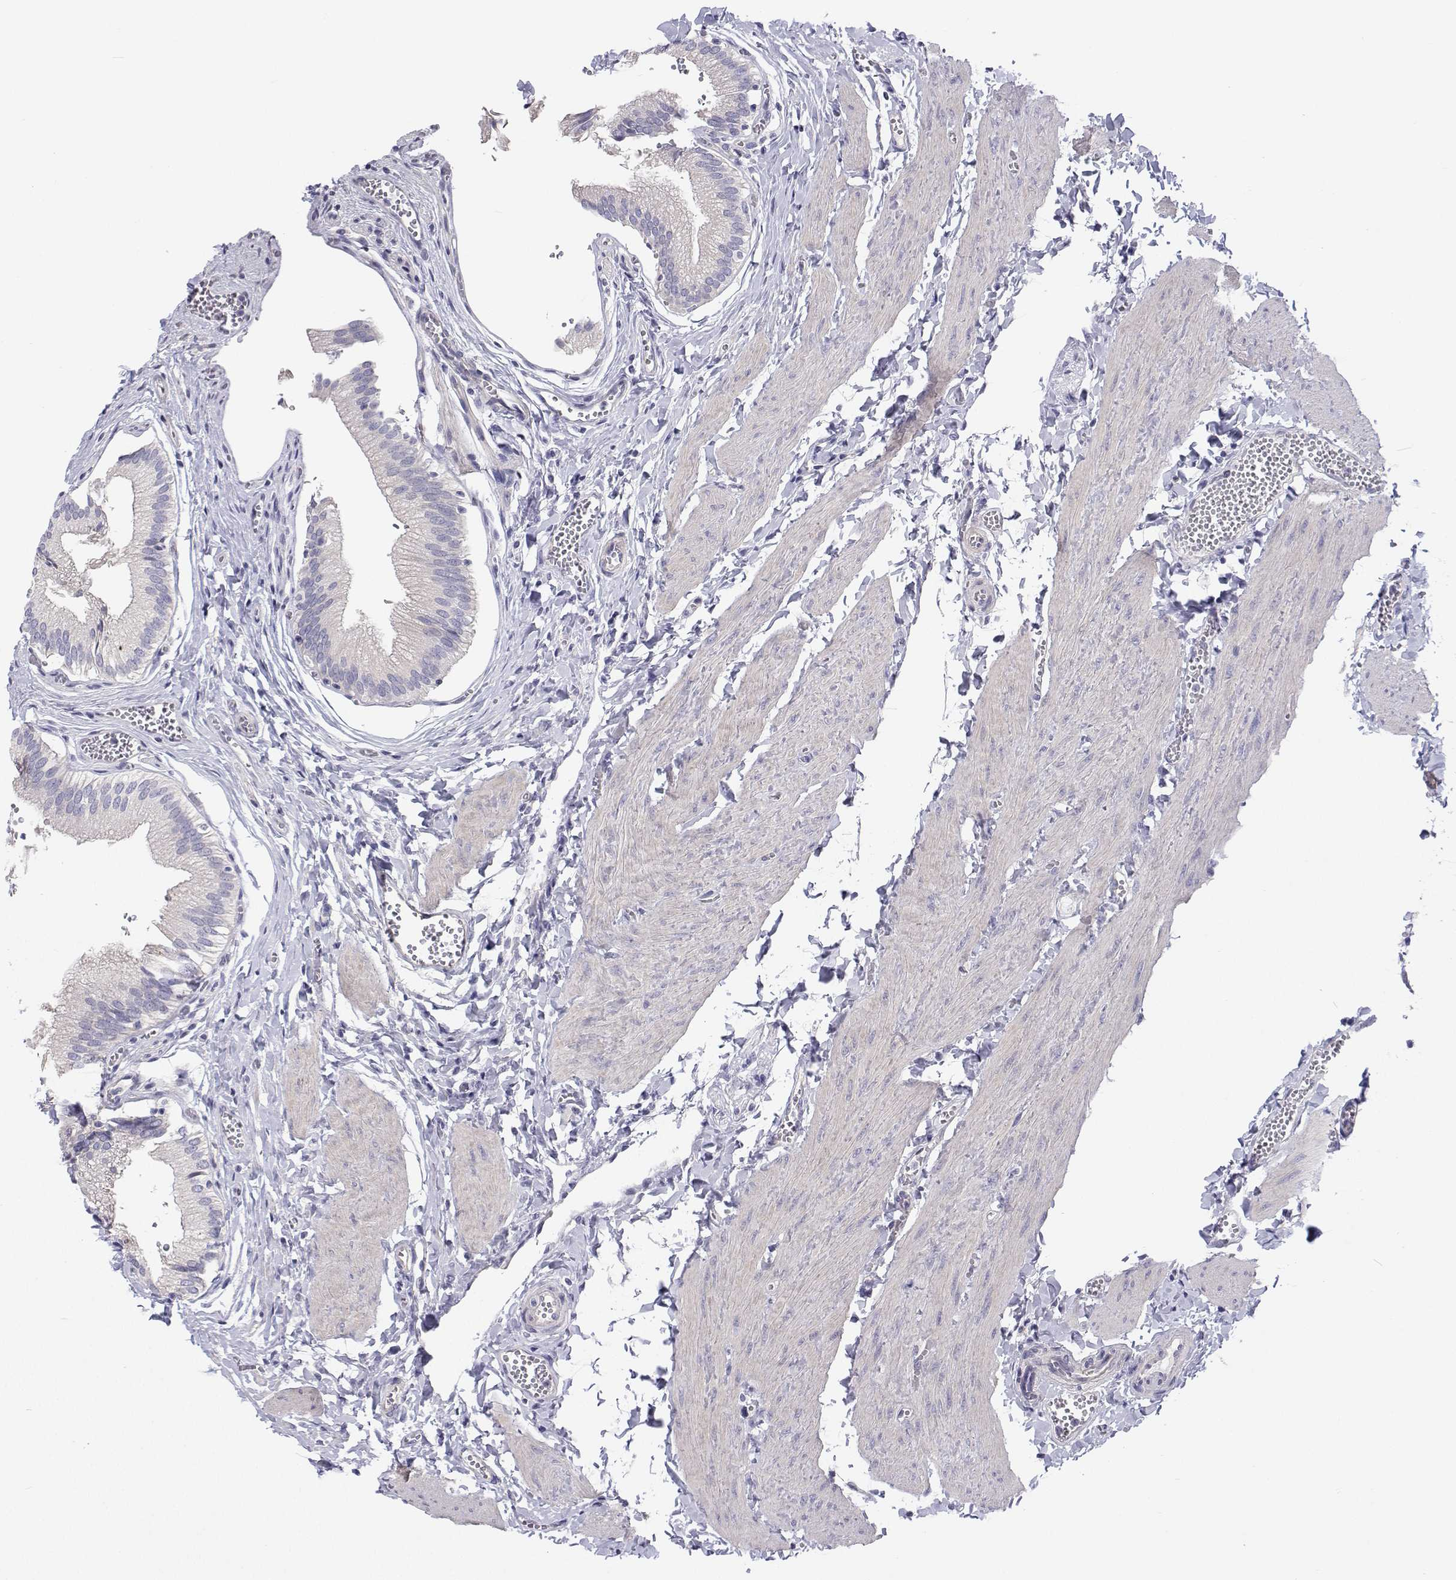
{"staining": {"intensity": "negative", "quantity": "none", "location": "none"}, "tissue": "gallbladder", "cell_type": "Glandular cells", "image_type": "normal", "snomed": [{"axis": "morphology", "description": "Normal tissue, NOS"}, {"axis": "topography", "description": "Gallbladder"}, {"axis": "topography", "description": "Peripheral nerve tissue"}], "caption": "The micrograph demonstrates no staining of glandular cells in unremarkable gallbladder. Nuclei are stained in blue.", "gene": "ANKRD65", "patient": {"sex": "male", "age": 17}}